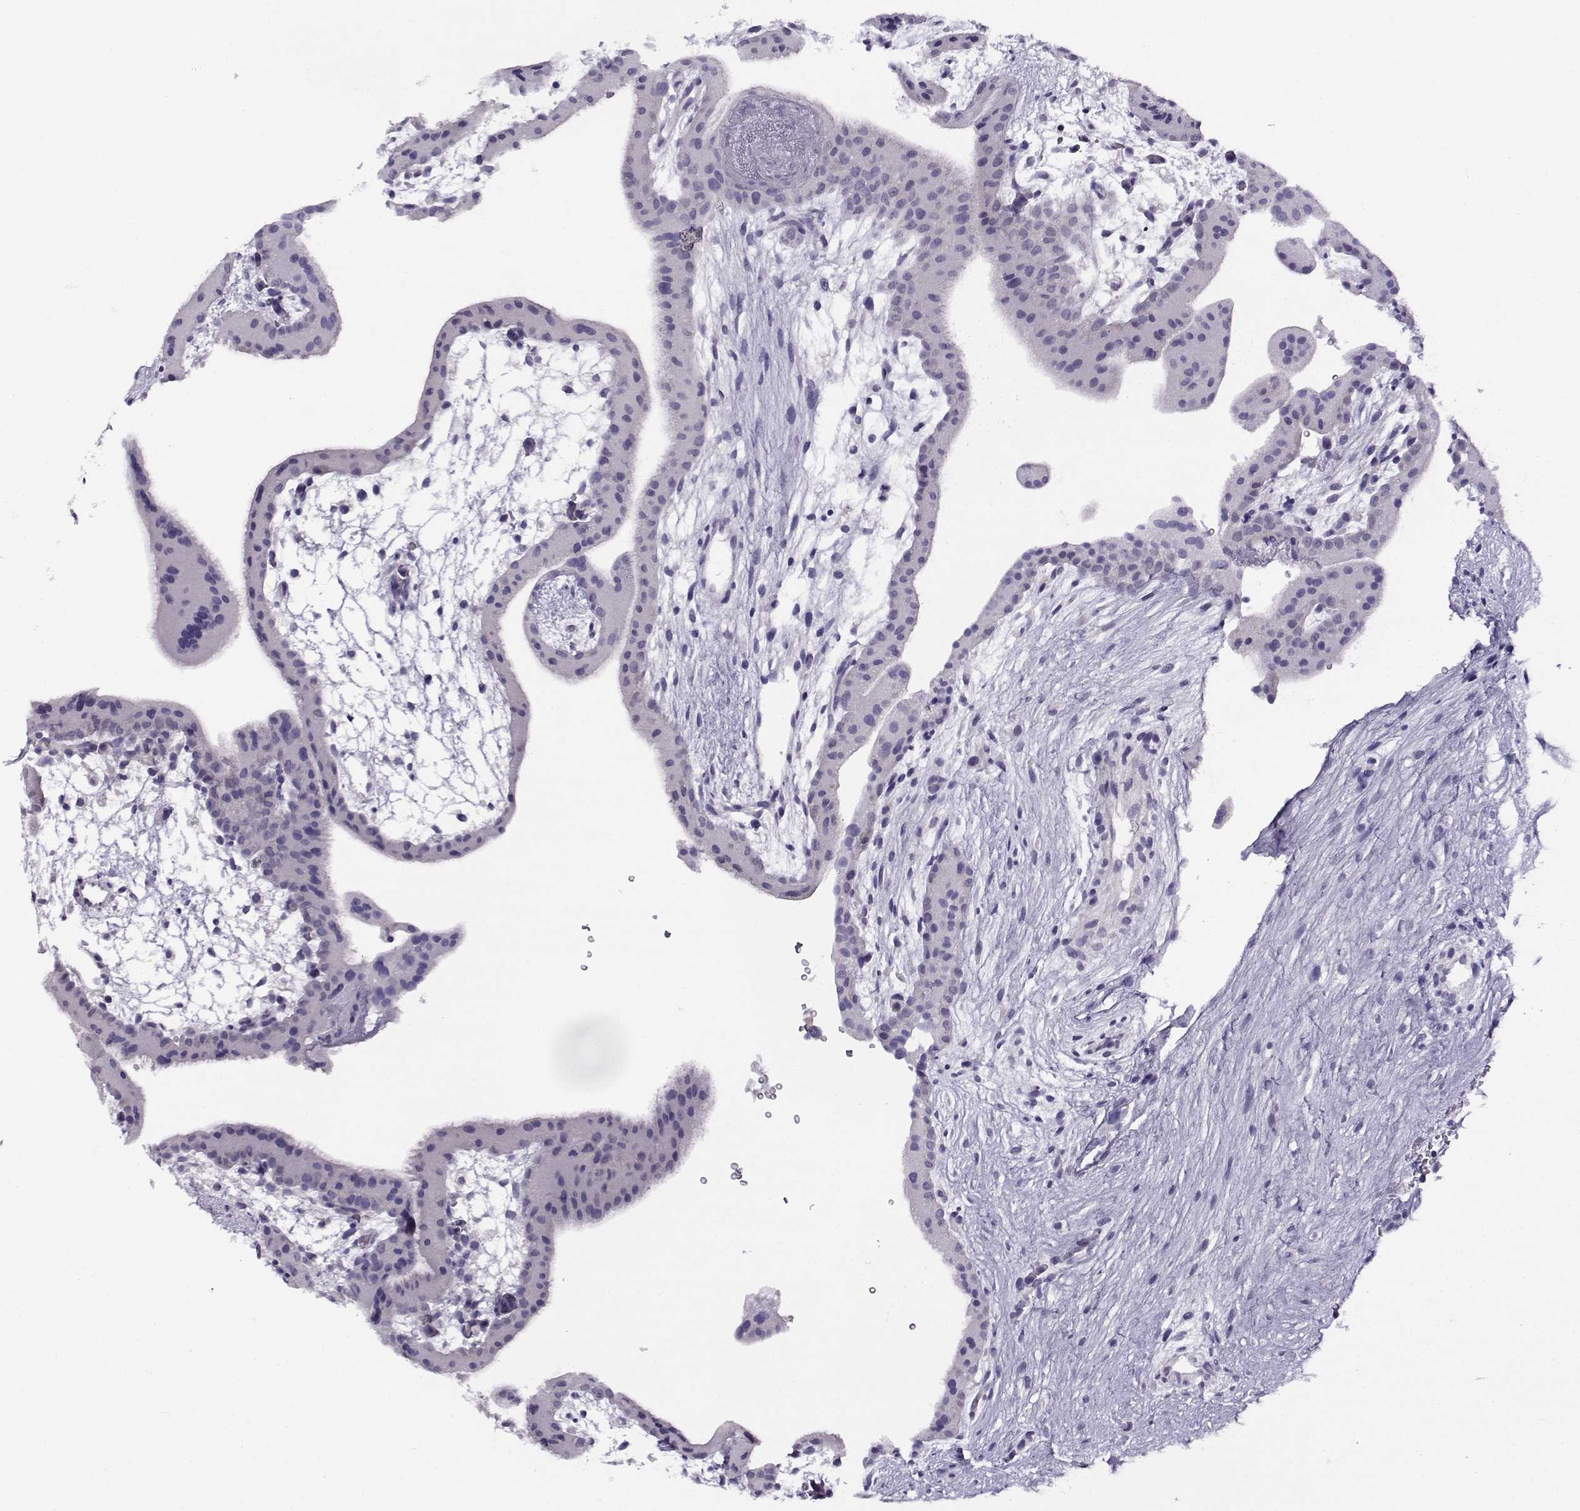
{"staining": {"intensity": "negative", "quantity": "none", "location": "none"}, "tissue": "placenta", "cell_type": "Decidual cells", "image_type": "normal", "snomed": [{"axis": "morphology", "description": "Normal tissue, NOS"}, {"axis": "topography", "description": "Placenta"}], "caption": "This is an IHC image of normal human placenta. There is no staining in decidual cells.", "gene": "FEZF1", "patient": {"sex": "female", "age": 19}}